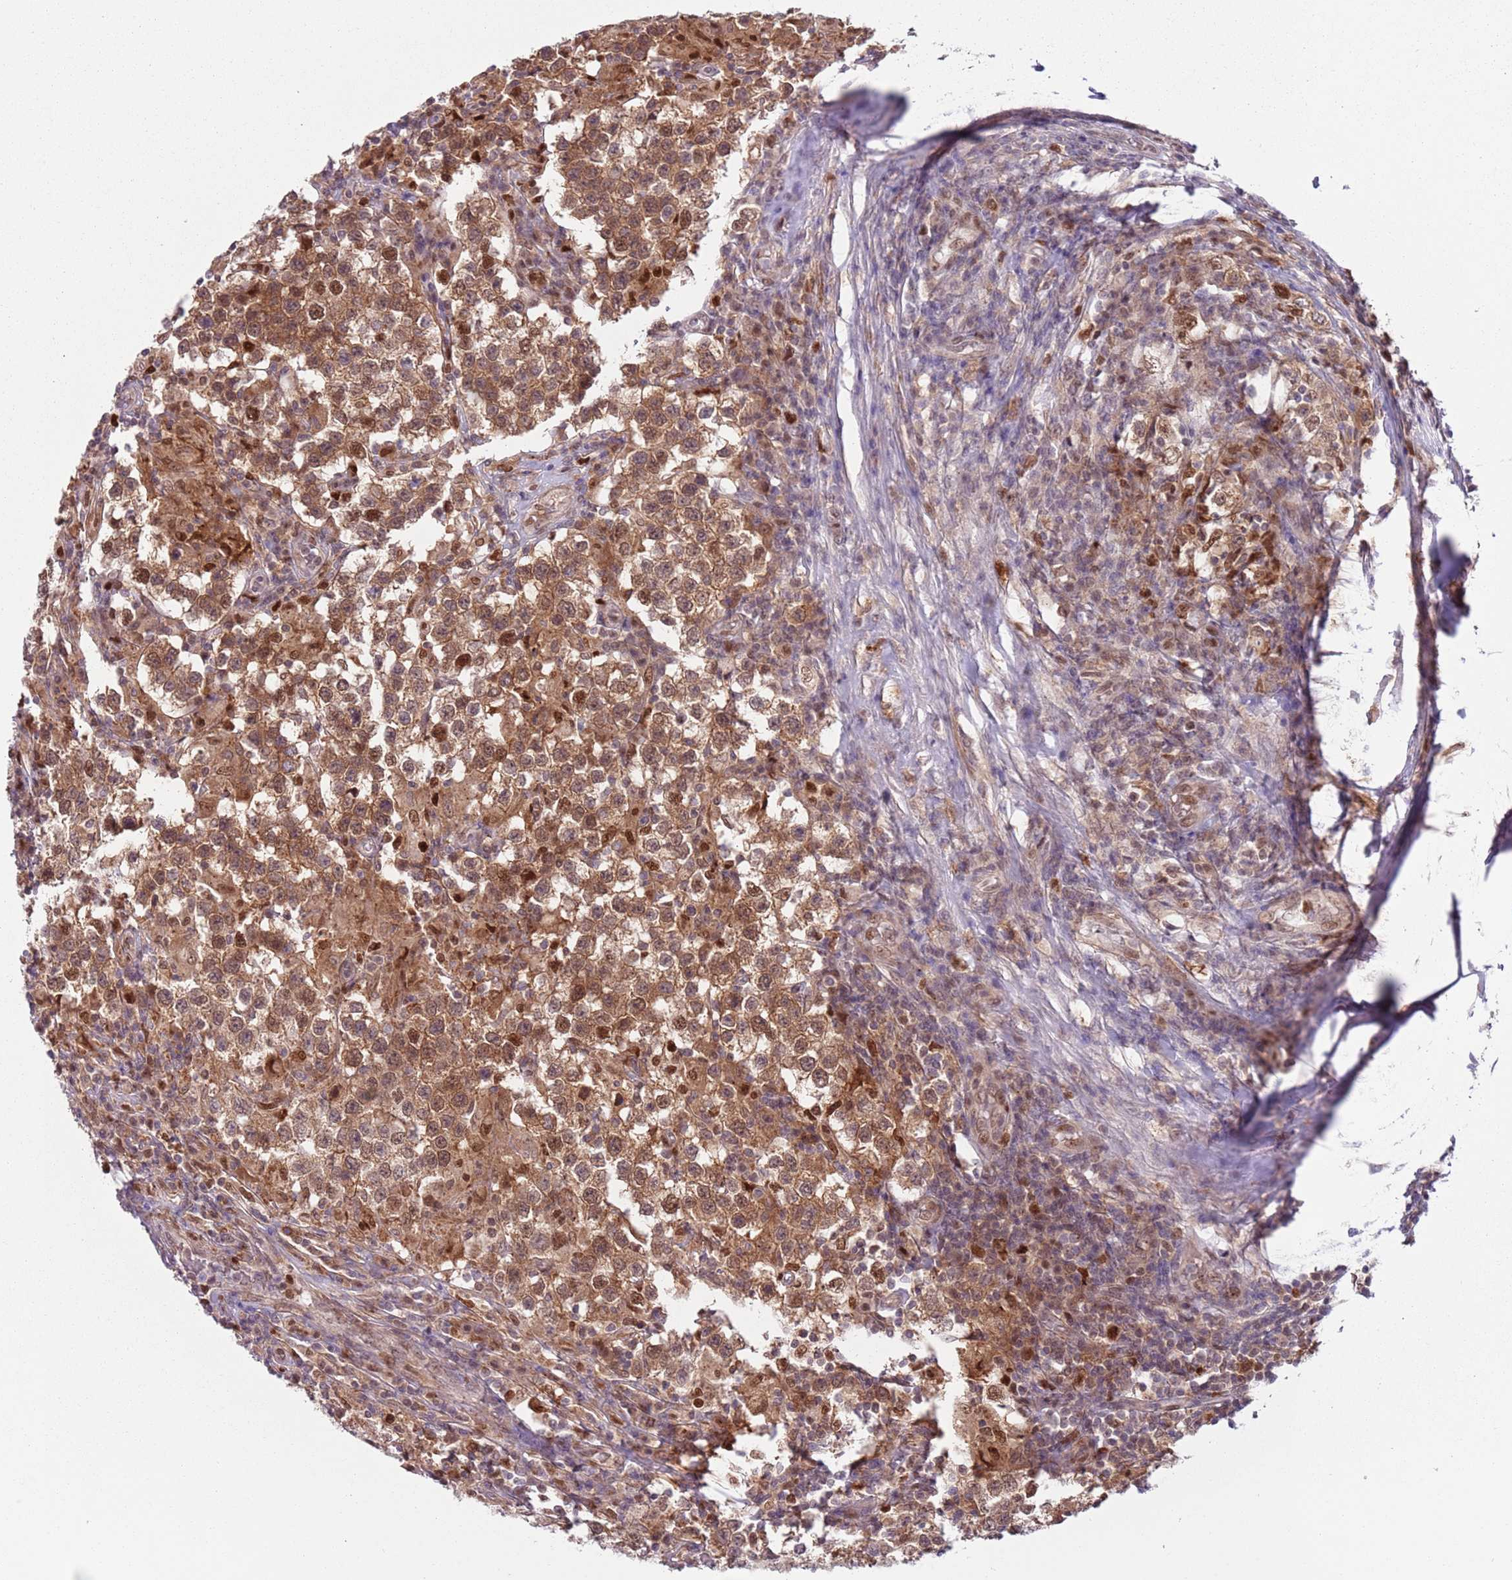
{"staining": {"intensity": "moderate", "quantity": ">75%", "location": "cytoplasmic/membranous,nuclear"}, "tissue": "testis cancer", "cell_type": "Tumor cells", "image_type": "cancer", "snomed": [{"axis": "morphology", "description": "Seminoma, NOS"}, {"axis": "morphology", "description": "Carcinoma, Embryonal, NOS"}, {"axis": "topography", "description": "Testis"}], "caption": "Immunohistochemistry (IHC) photomicrograph of neoplastic tissue: human testis cancer stained using IHC shows medium levels of moderate protein expression localized specifically in the cytoplasmic/membranous and nuclear of tumor cells, appearing as a cytoplasmic/membranous and nuclear brown color.", "gene": "RMND5B", "patient": {"sex": "male", "age": 41}}